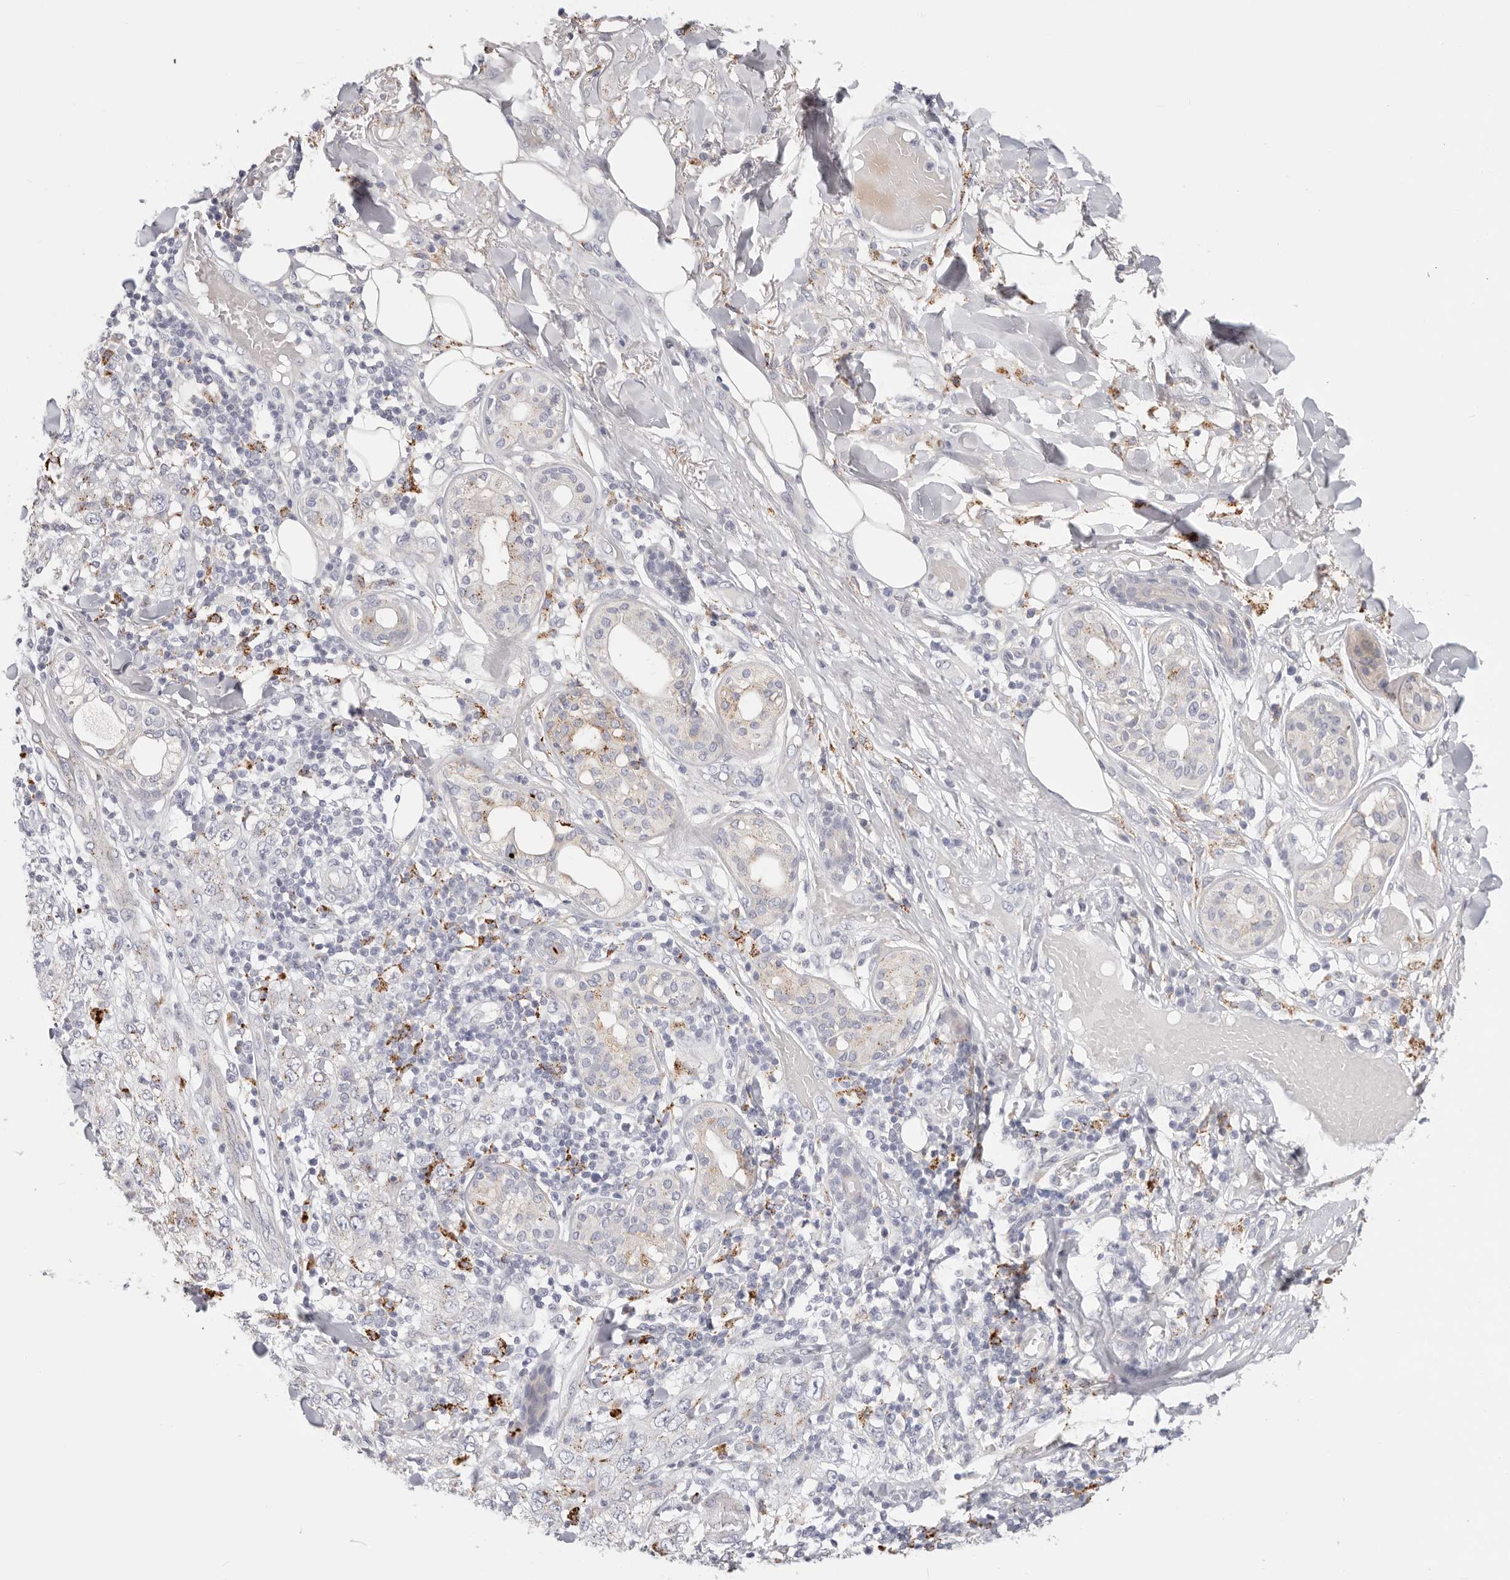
{"staining": {"intensity": "moderate", "quantity": "<25%", "location": "cytoplasmic/membranous"}, "tissue": "skin cancer", "cell_type": "Tumor cells", "image_type": "cancer", "snomed": [{"axis": "morphology", "description": "Squamous cell carcinoma, NOS"}, {"axis": "topography", "description": "Skin"}], "caption": "Protein expression analysis of skin squamous cell carcinoma reveals moderate cytoplasmic/membranous positivity in about <25% of tumor cells.", "gene": "STKLD1", "patient": {"sex": "female", "age": 88}}